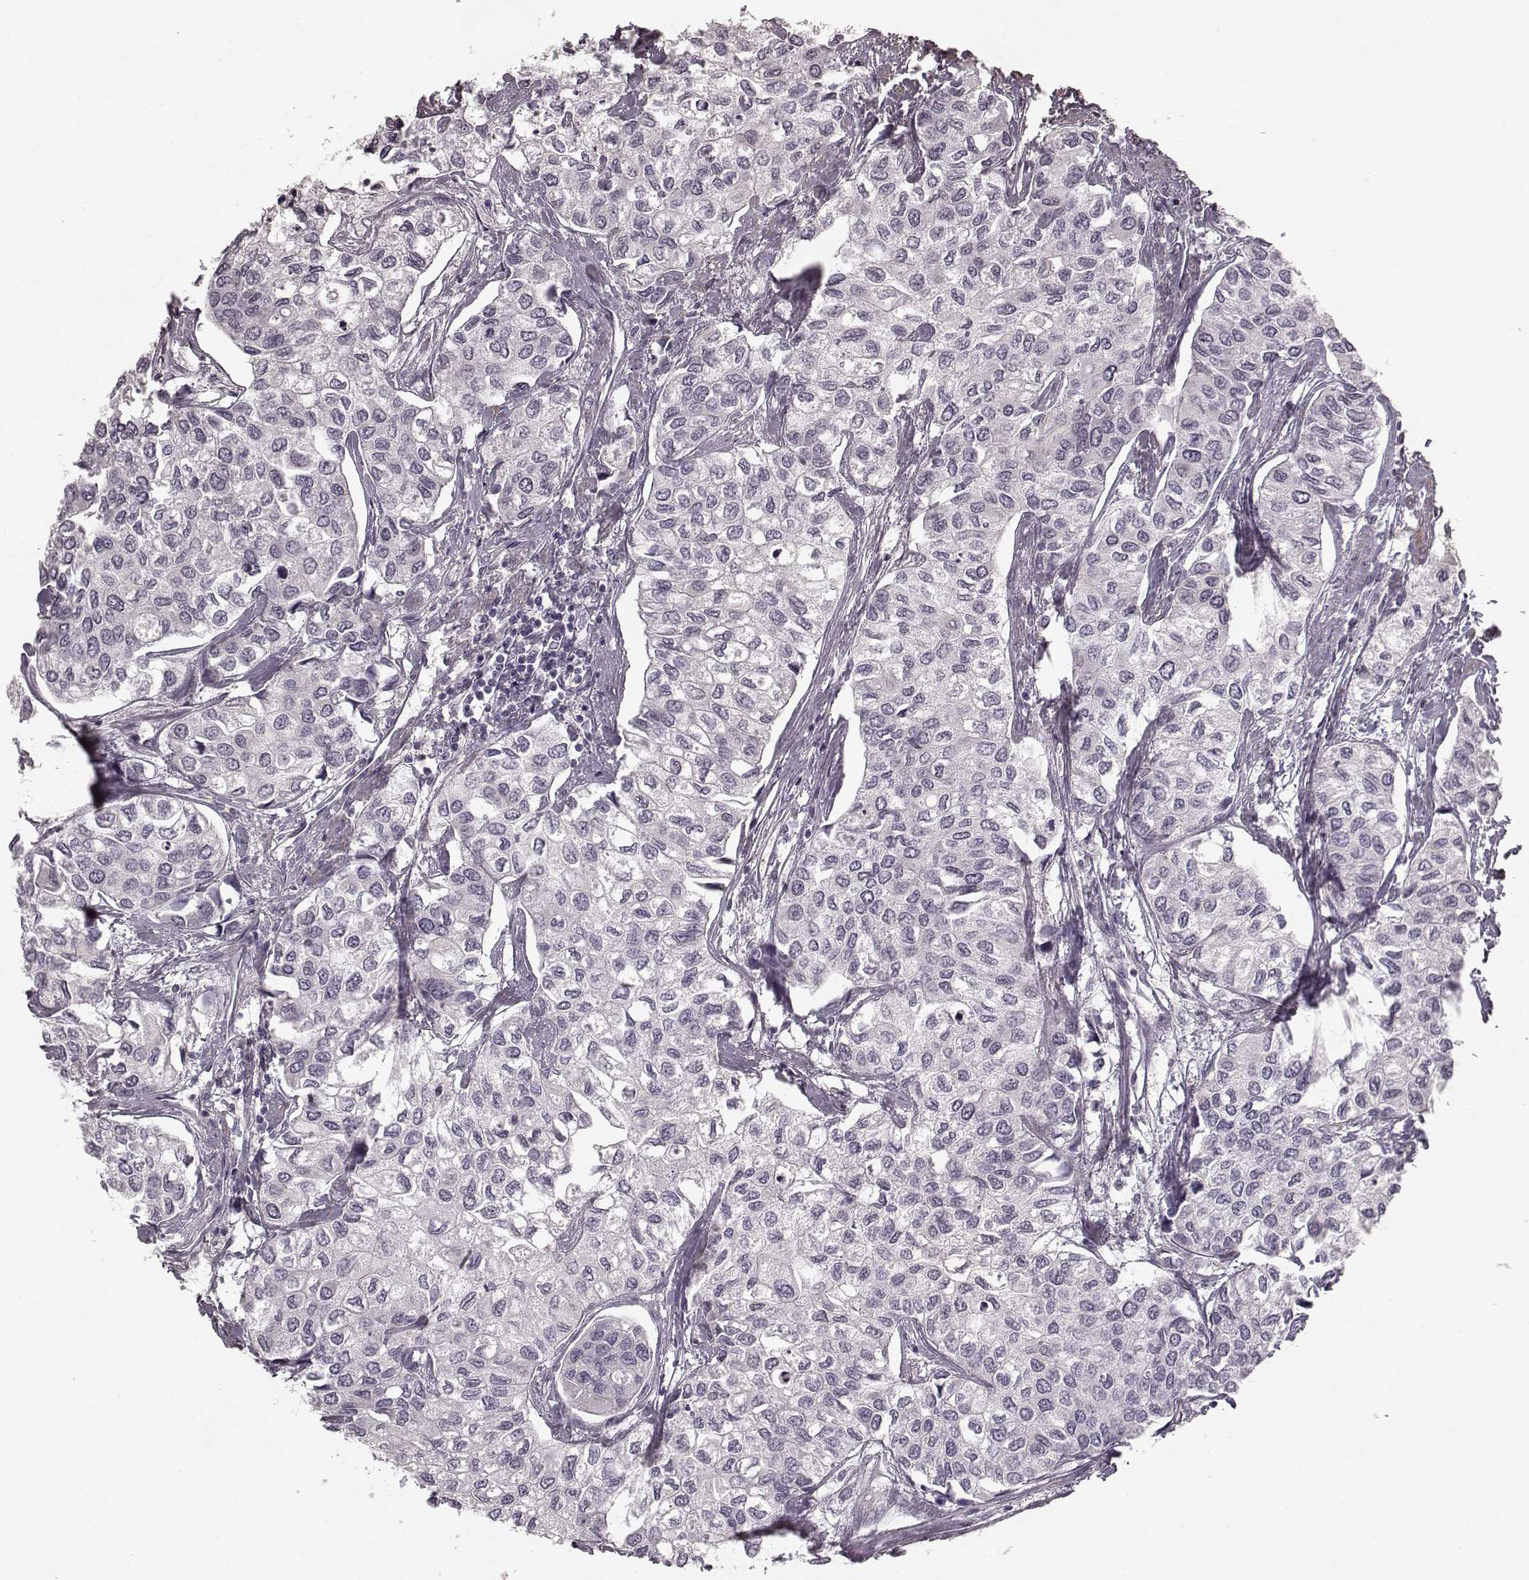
{"staining": {"intensity": "negative", "quantity": "none", "location": "none"}, "tissue": "urothelial cancer", "cell_type": "Tumor cells", "image_type": "cancer", "snomed": [{"axis": "morphology", "description": "Urothelial carcinoma, High grade"}, {"axis": "topography", "description": "Urinary bladder"}], "caption": "A high-resolution micrograph shows immunohistochemistry (IHC) staining of high-grade urothelial carcinoma, which reveals no significant staining in tumor cells.", "gene": "RIT2", "patient": {"sex": "male", "age": 73}}